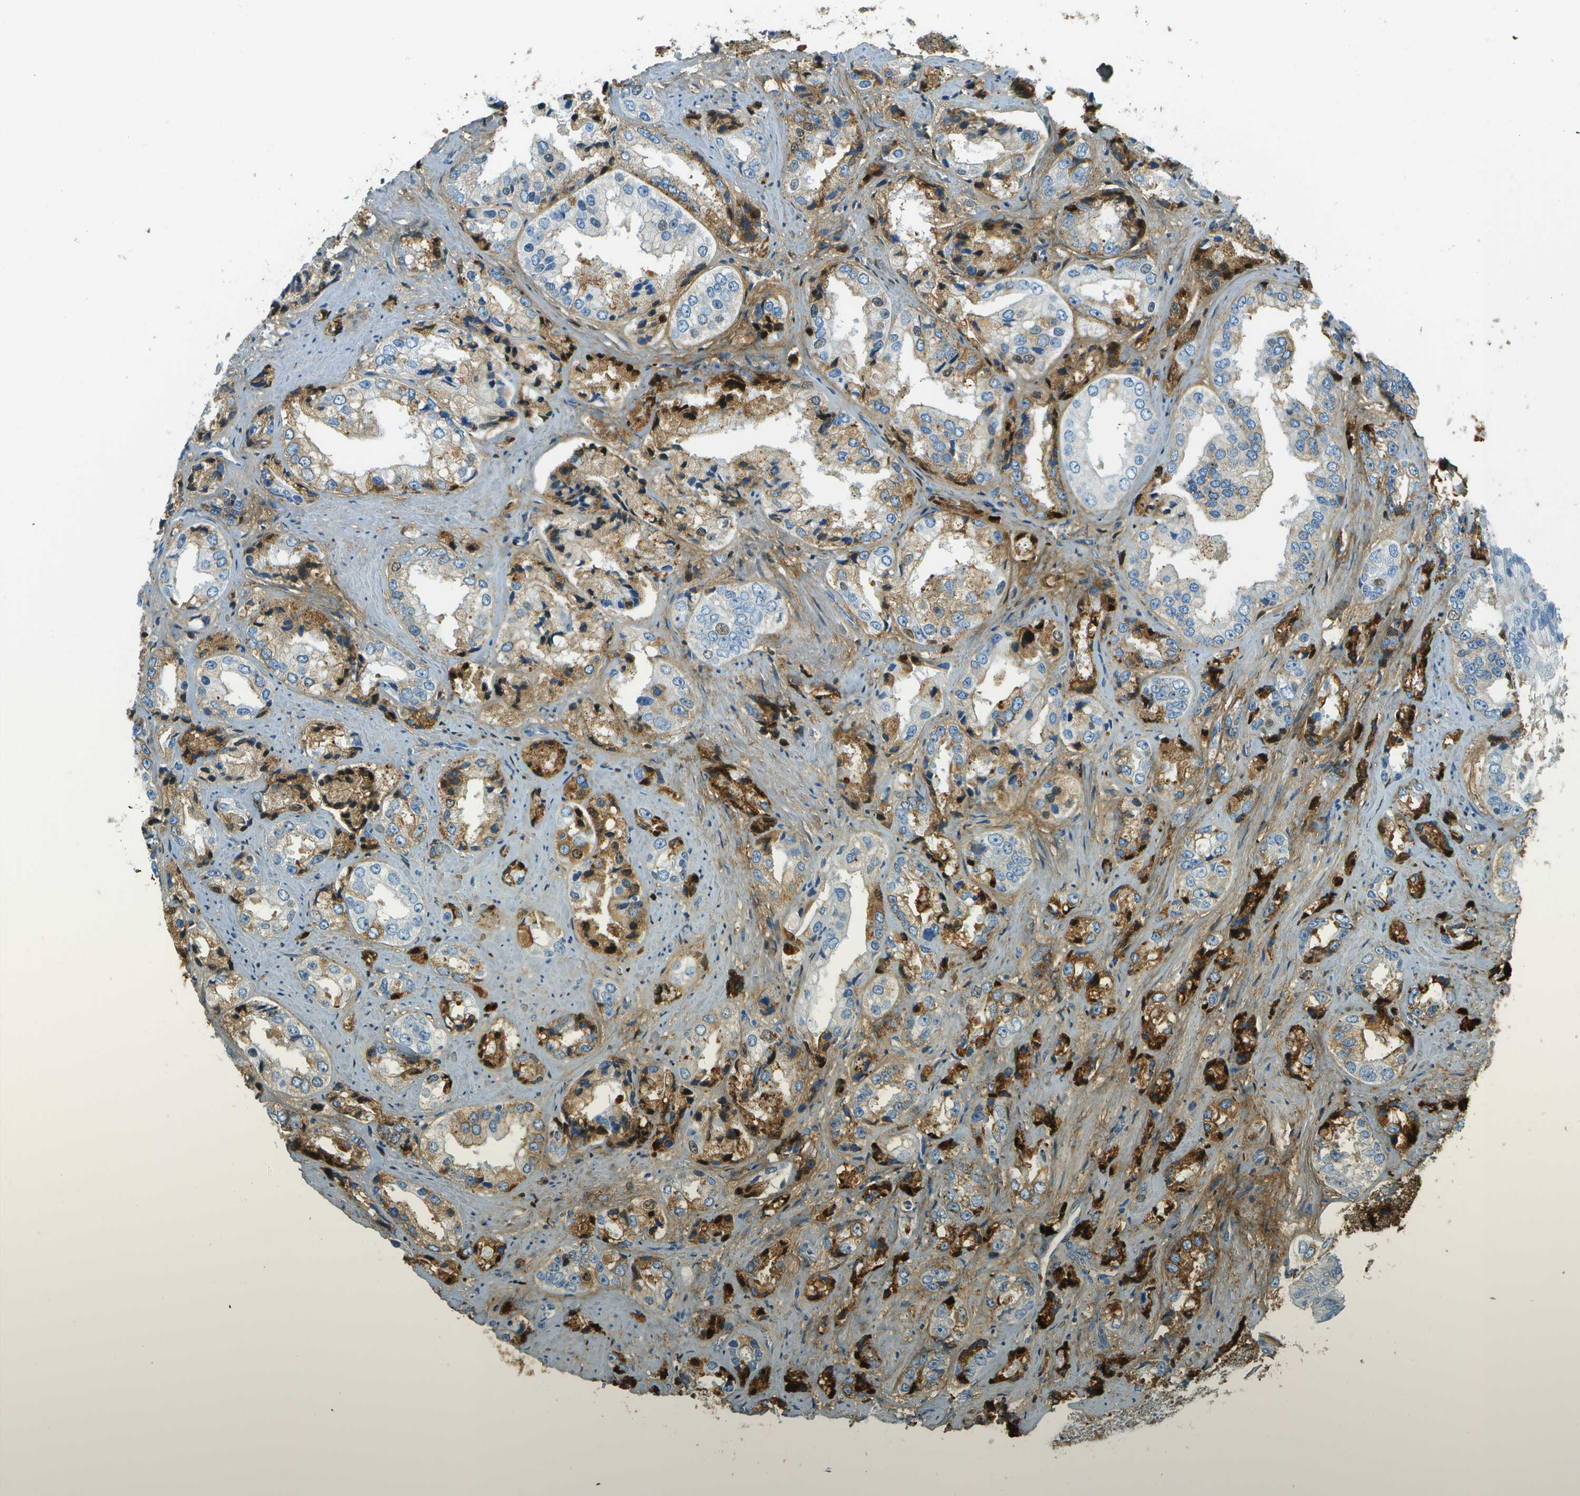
{"staining": {"intensity": "moderate", "quantity": "25%-75%", "location": "cytoplasmic/membranous"}, "tissue": "prostate cancer", "cell_type": "Tumor cells", "image_type": "cancer", "snomed": [{"axis": "morphology", "description": "Adenocarcinoma, High grade"}, {"axis": "topography", "description": "Prostate"}], "caption": "Prostate cancer stained with a brown dye demonstrates moderate cytoplasmic/membranous positive positivity in about 25%-75% of tumor cells.", "gene": "DCN", "patient": {"sex": "male", "age": 61}}